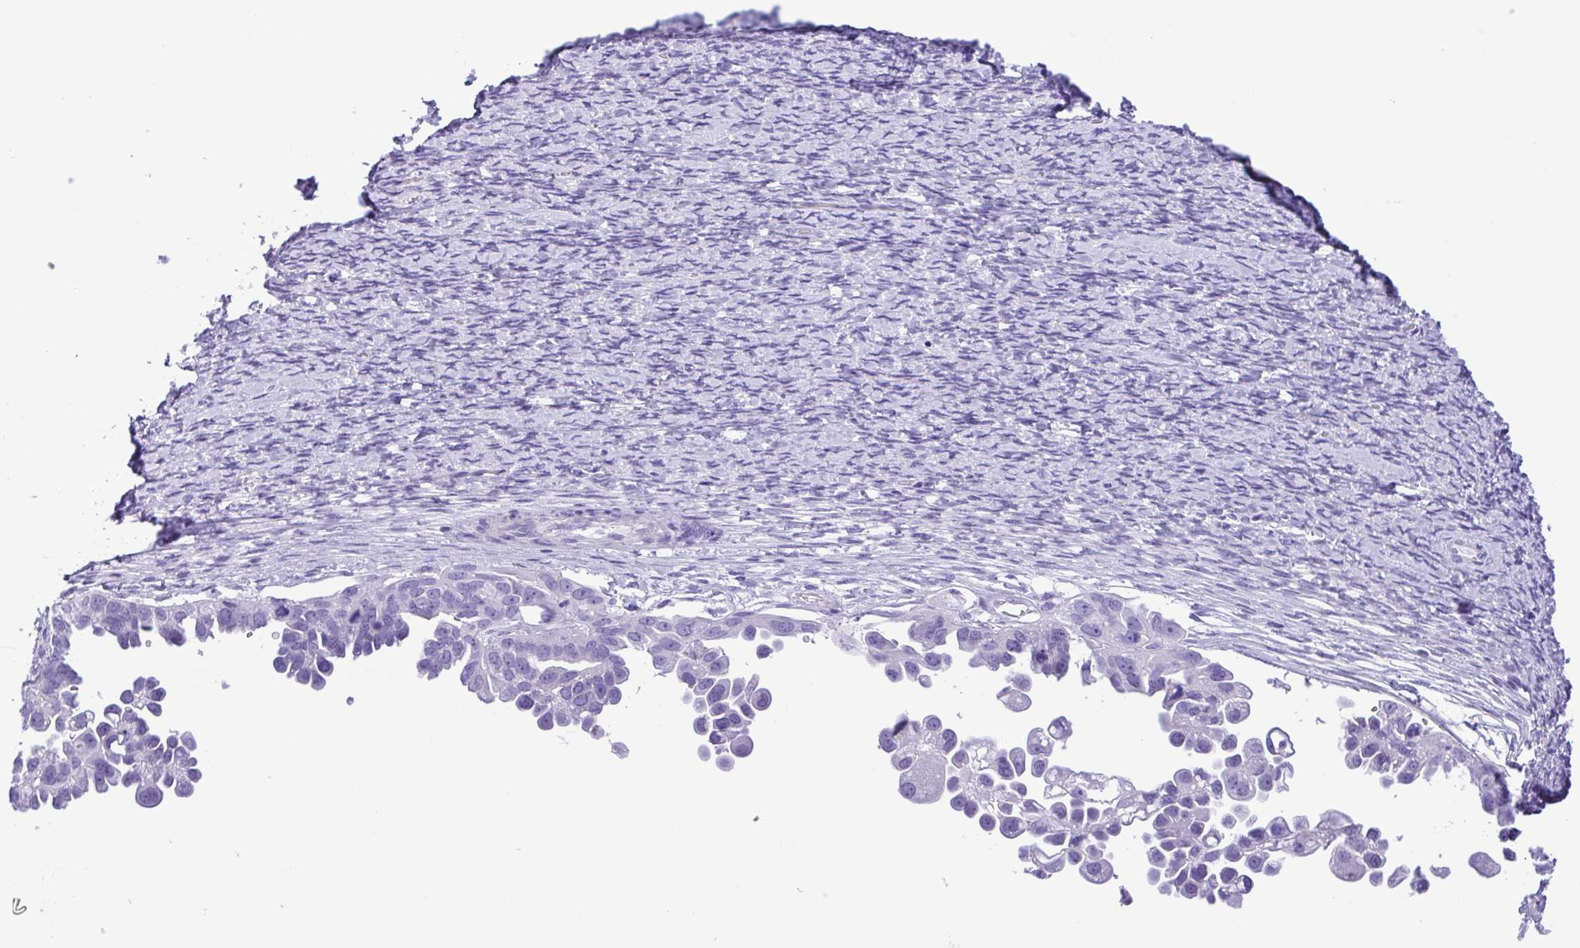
{"staining": {"intensity": "negative", "quantity": "none", "location": "none"}, "tissue": "ovarian cancer", "cell_type": "Tumor cells", "image_type": "cancer", "snomed": [{"axis": "morphology", "description": "Cystadenocarcinoma, serous, NOS"}, {"axis": "topography", "description": "Ovary"}], "caption": "This is an immunohistochemistry micrograph of human ovarian cancer (serous cystadenocarcinoma). There is no expression in tumor cells.", "gene": "PAK3", "patient": {"sex": "female", "age": 53}}